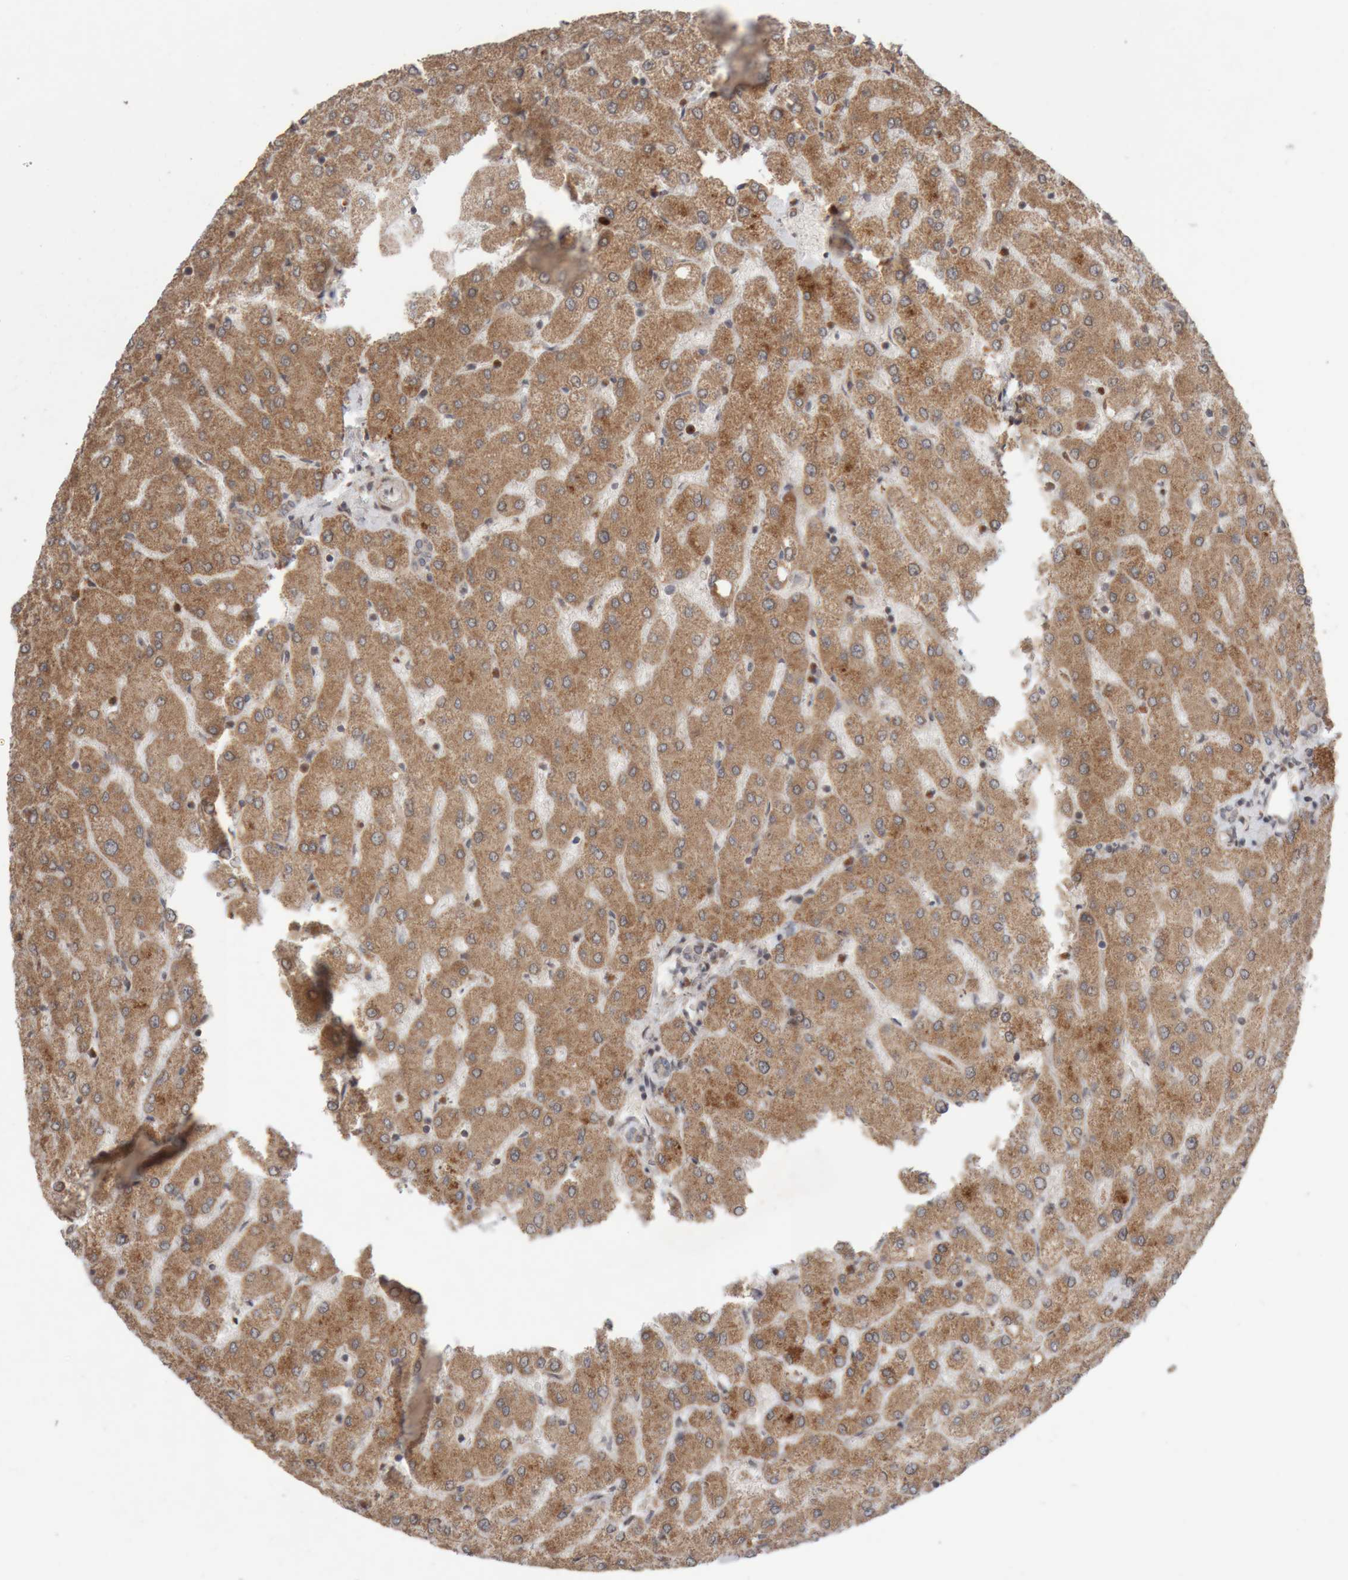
{"staining": {"intensity": "weak", "quantity": ">75%", "location": "cytoplasmic/membranous"}, "tissue": "liver", "cell_type": "Cholangiocytes", "image_type": "normal", "snomed": [{"axis": "morphology", "description": "Normal tissue, NOS"}, {"axis": "topography", "description": "Liver"}], "caption": "Protein staining displays weak cytoplasmic/membranous positivity in approximately >75% of cholangiocytes in benign liver.", "gene": "KIF21B", "patient": {"sex": "female", "age": 54}}